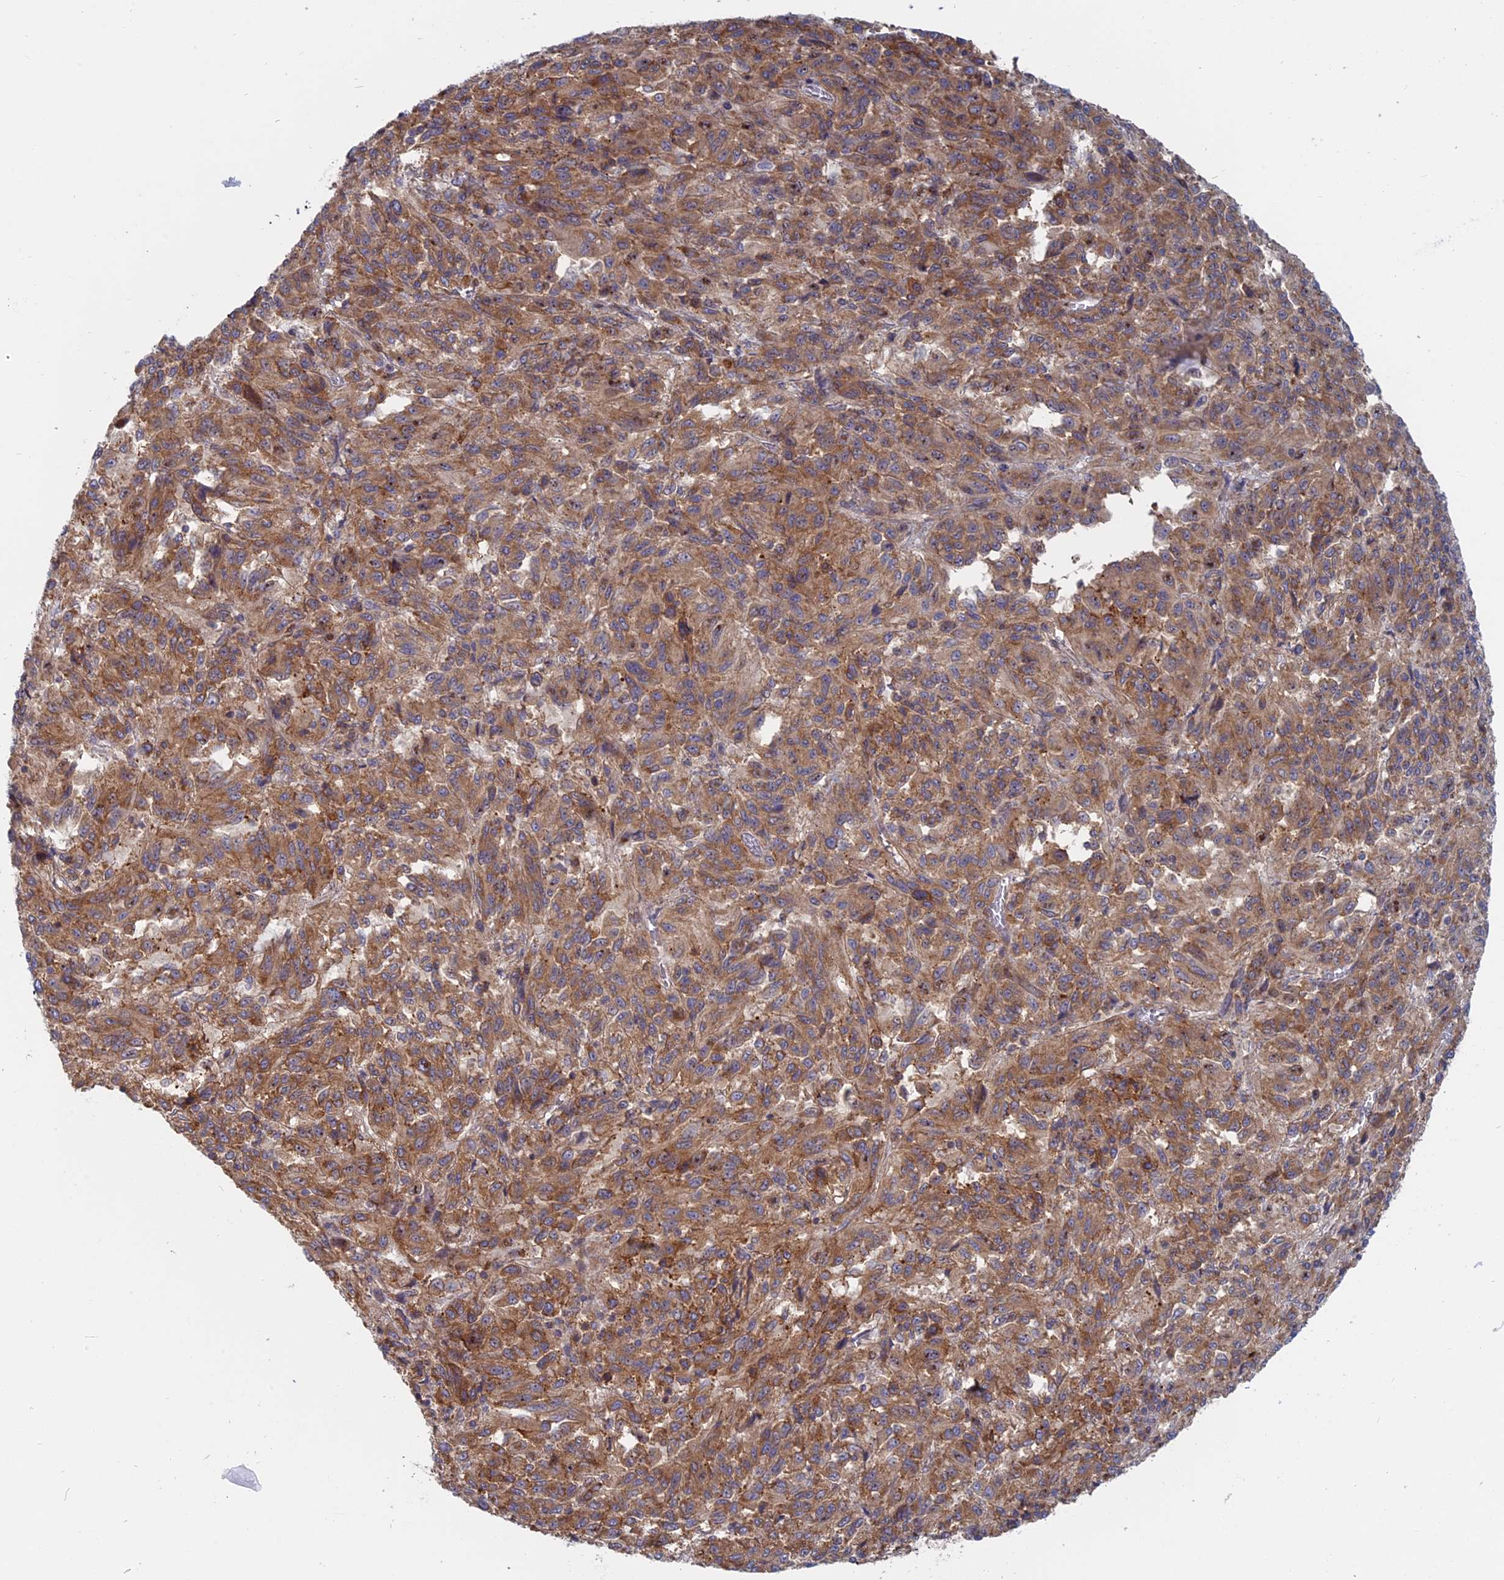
{"staining": {"intensity": "moderate", "quantity": ">75%", "location": "cytoplasmic/membranous"}, "tissue": "melanoma", "cell_type": "Tumor cells", "image_type": "cancer", "snomed": [{"axis": "morphology", "description": "Malignant melanoma, Metastatic site"}, {"axis": "topography", "description": "Lung"}], "caption": "A high-resolution histopathology image shows immunohistochemistry (IHC) staining of malignant melanoma (metastatic site), which displays moderate cytoplasmic/membranous positivity in about >75% of tumor cells. The staining is performed using DAB brown chromogen to label protein expression. The nuclei are counter-stained blue using hematoxylin.", "gene": "TBC1D30", "patient": {"sex": "male", "age": 64}}